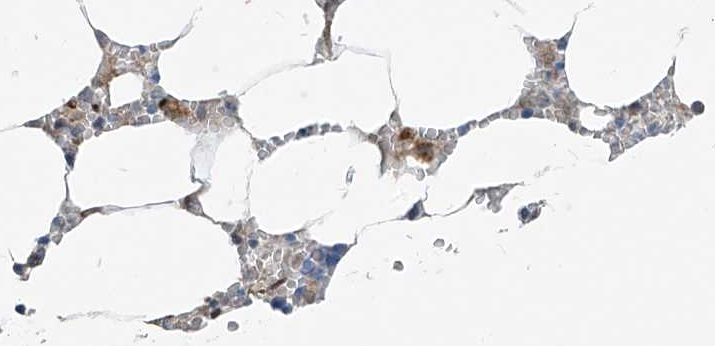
{"staining": {"intensity": "strong", "quantity": "<25%", "location": "cytoplasmic/membranous,nuclear"}, "tissue": "bone marrow", "cell_type": "Hematopoietic cells", "image_type": "normal", "snomed": [{"axis": "morphology", "description": "Normal tissue, NOS"}, {"axis": "topography", "description": "Bone marrow"}], "caption": "Bone marrow was stained to show a protein in brown. There is medium levels of strong cytoplasmic/membranous,nuclear expression in approximately <25% of hematopoietic cells. Ihc stains the protein in brown and the nuclei are stained blue.", "gene": "PPCS", "patient": {"sex": "male", "age": 70}}